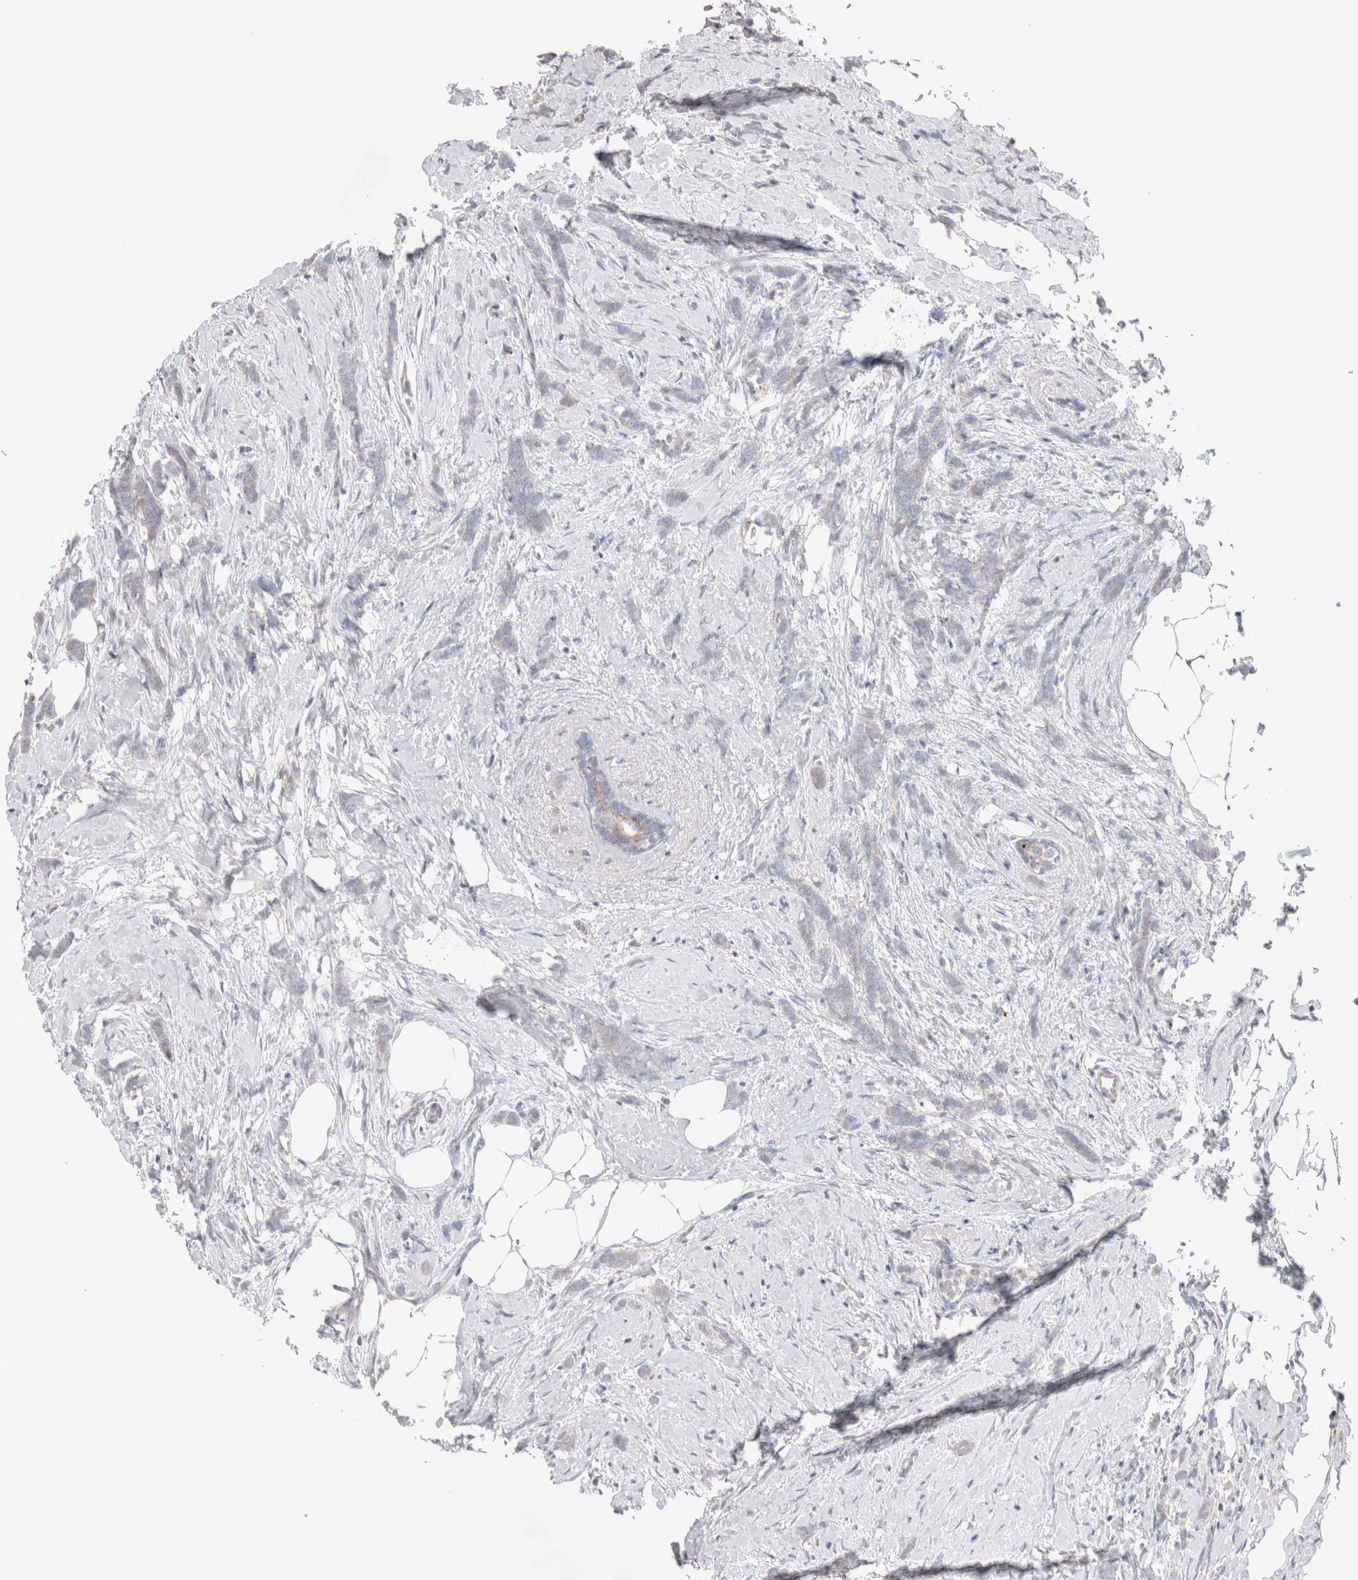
{"staining": {"intensity": "negative", "quantity": "none", "location": "none"}, "tissue": "breast cancer", "cell_type": "Tumor cells", "image_type": "cancer", "snomed": [{"axis": "morphology", "description": "Lobular carcinoma, in situ"}, {"axis": "morphology", "description": "Lobular carcinoma"}, {"axis": "topography", "description": "Breast"}], "caption": "This is an immunohistochemistry (IHC) histopathology image of human breast lobular carcinoma in situ. There is no staining in tumor cells.", "gene": "CHADL", "patient": {"sex": "female", "age": 41}}